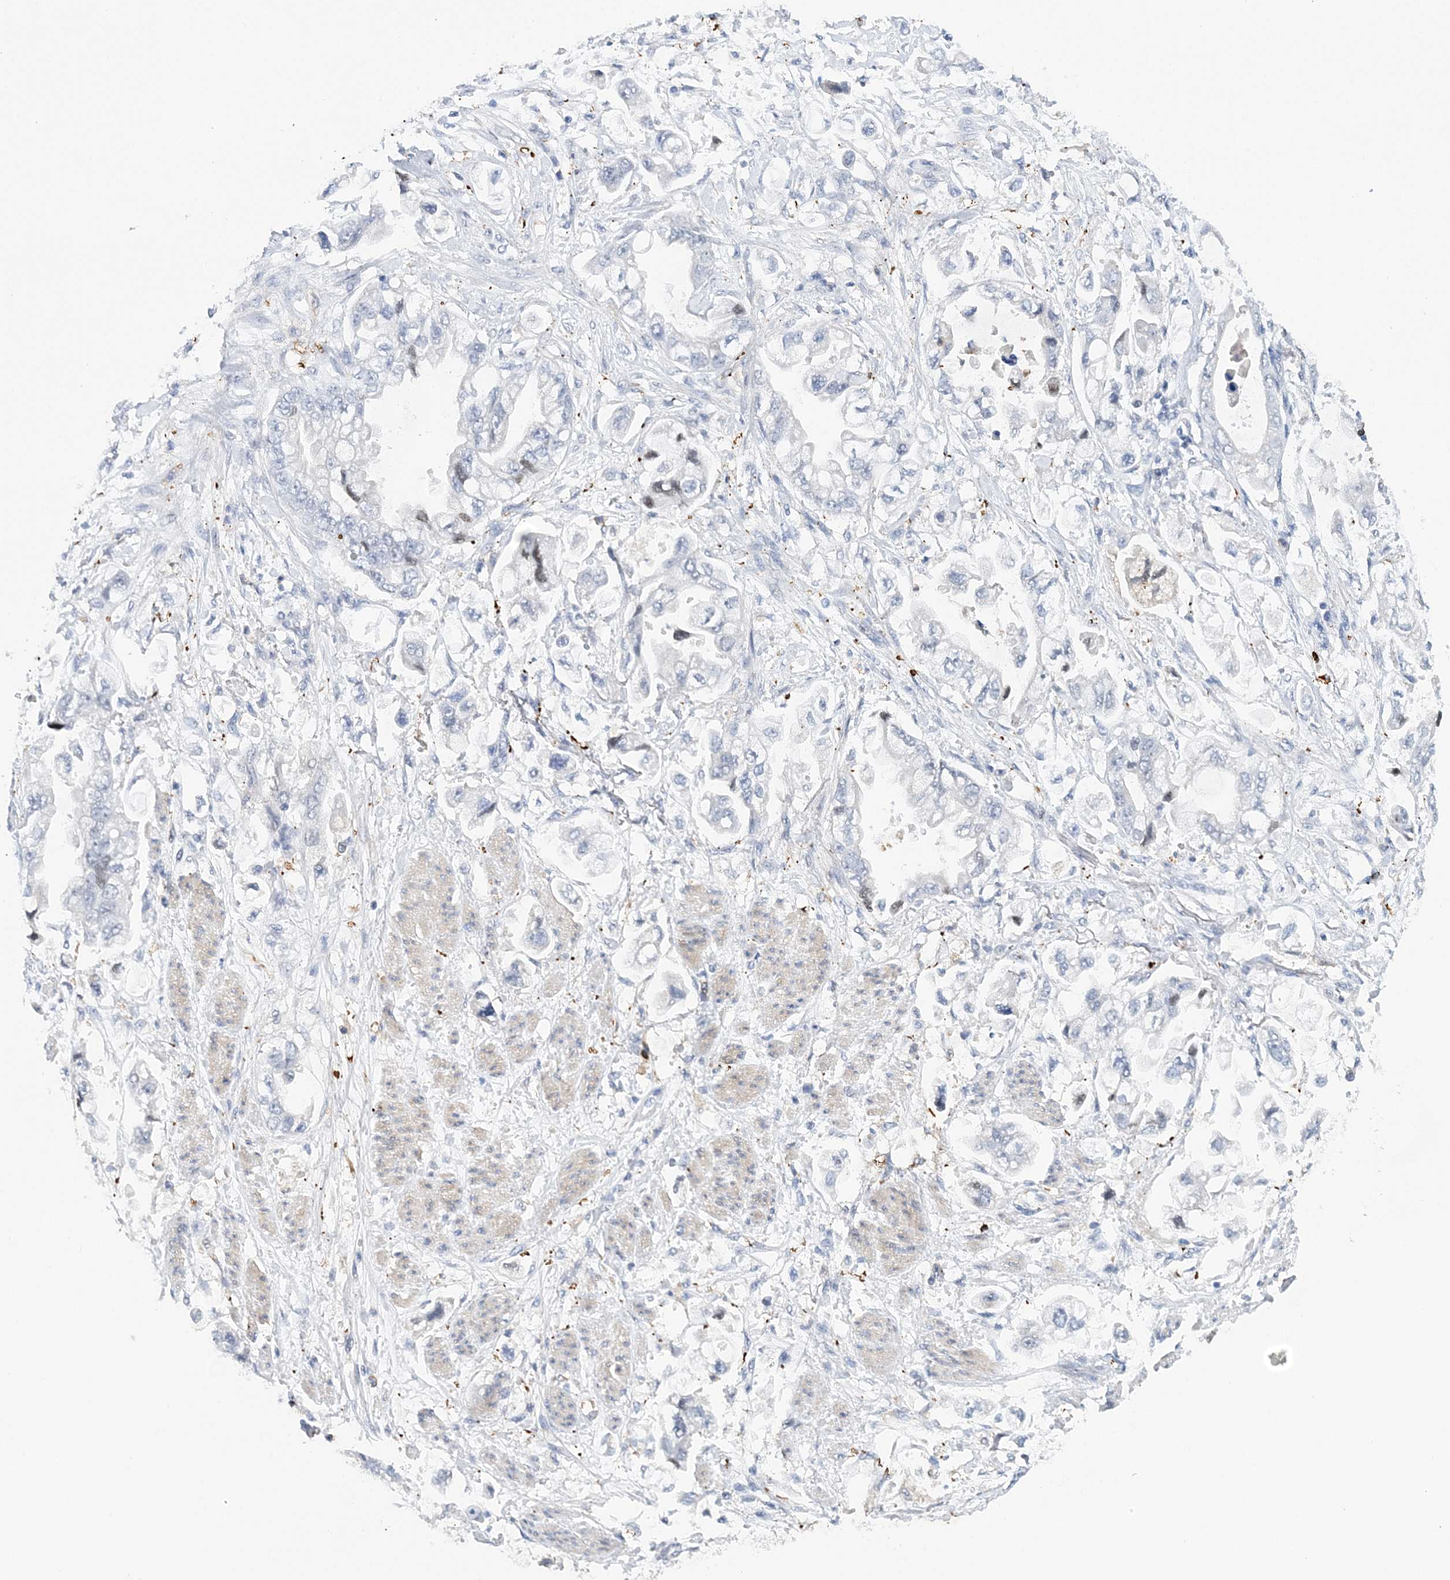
{"staining": {"intensity": "negative", "quantity": "none", "location": "none"}, "tissue": "stomach cancer", "cell_type": "Tumor cells", "image_type": "cancer", "snomed": [{"axis": "morphology", "description": "Adenocarcinoma, NOS"}, {"axis": "topography", "description": "Stomach"}], "caption": "Tumor cells show no significant expression in stomach adenocarcinoma.", "gene": "PRMT9", "patient": {"sex": "male", "age": 62}}